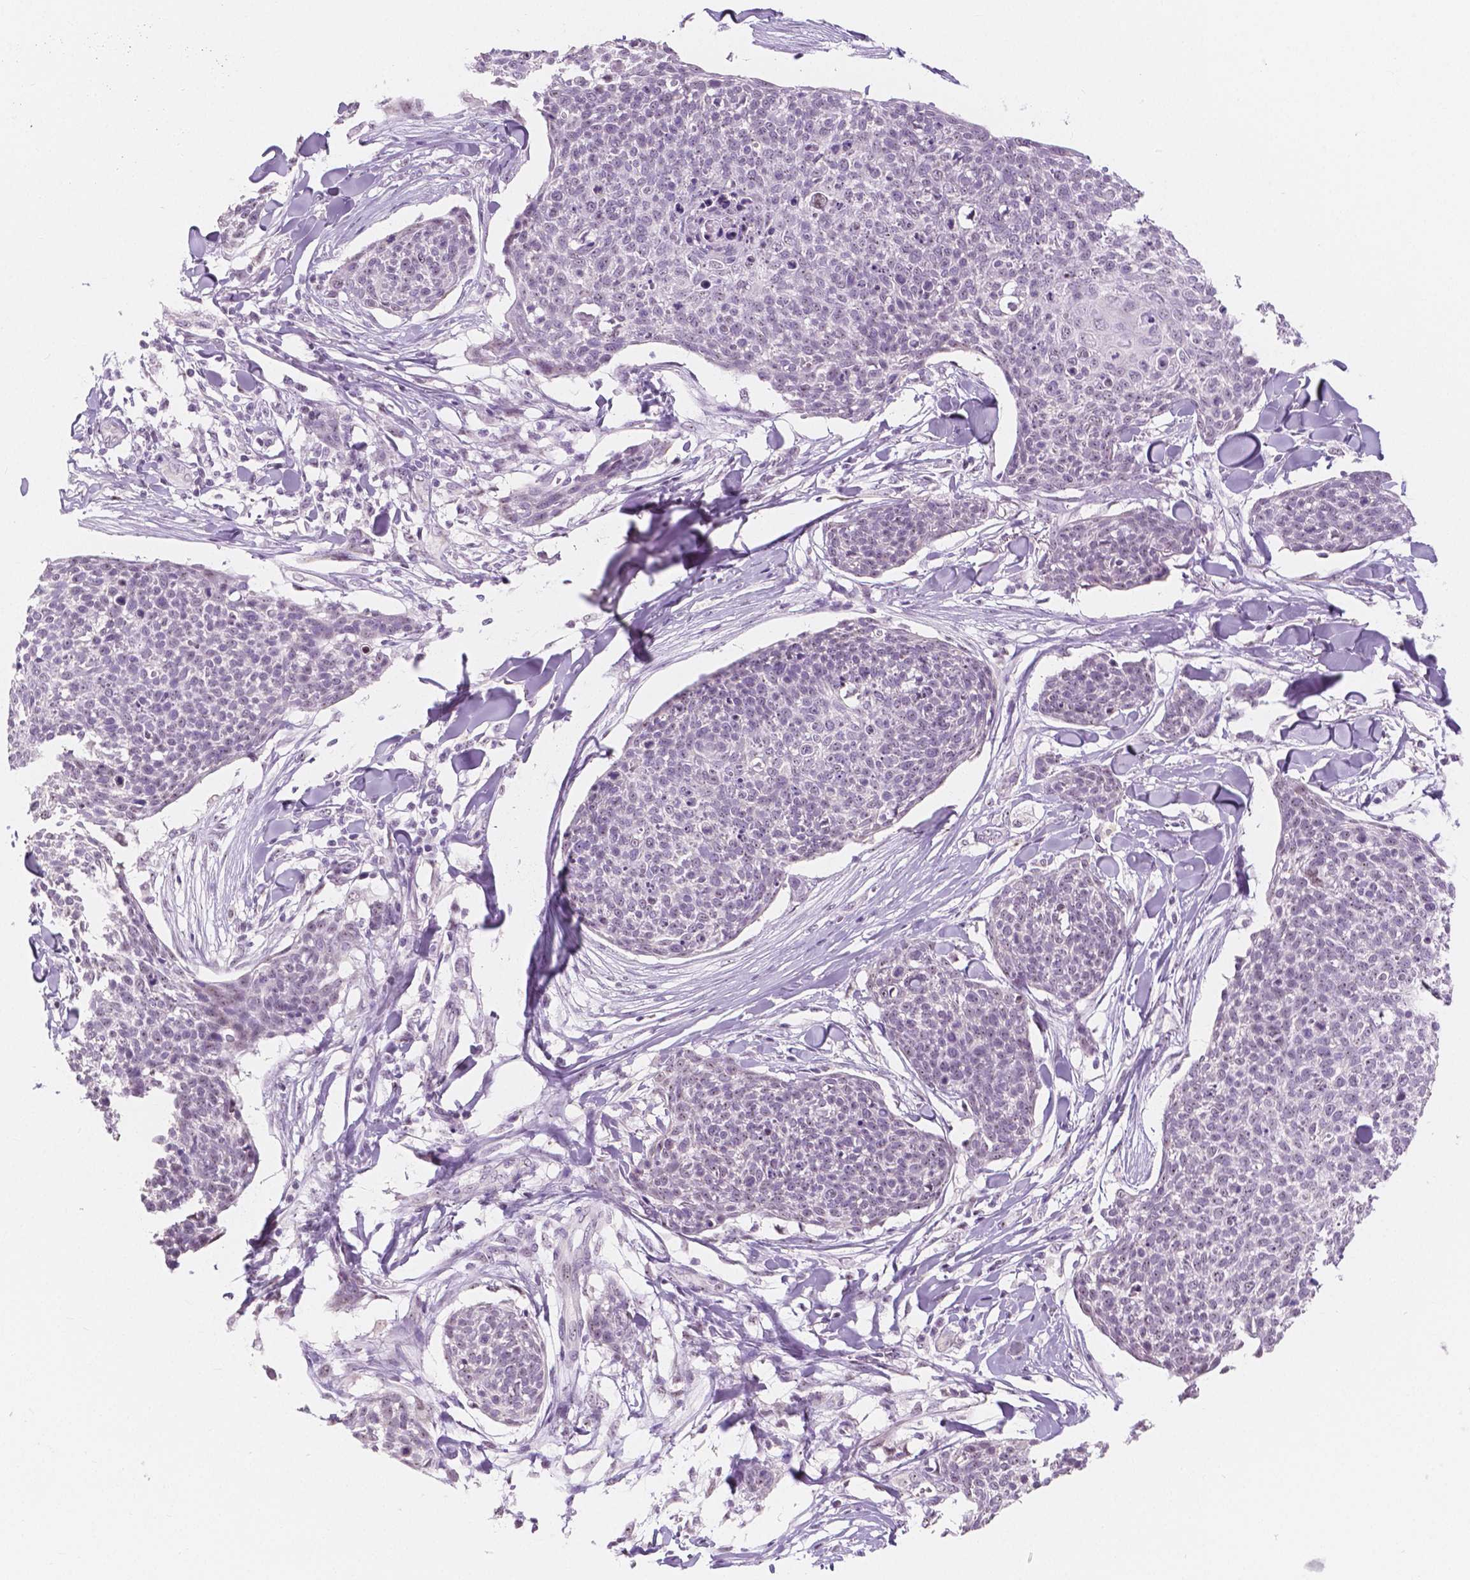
{"staining": {"intensity": "negative", "quantity": "none", "location": "none"}, "tissue": "skin cancer", "cell_type": "Tumor cells", "image_type": "cancer", "snomed": [{"axis": "morphology", "description": "Squamous cell carcinoma, NOS"}, {"axis": "topography", "description": "Skin"}, {"axis": "topography", "description": "Vulva"}], "caption": "Human skin cancer (squamous cell carcinoma) stained for a protein using IHC displays no positivity in tumor cells.", "gene": "NOLC1", "patient": {"sex": "female", "age": 75}}